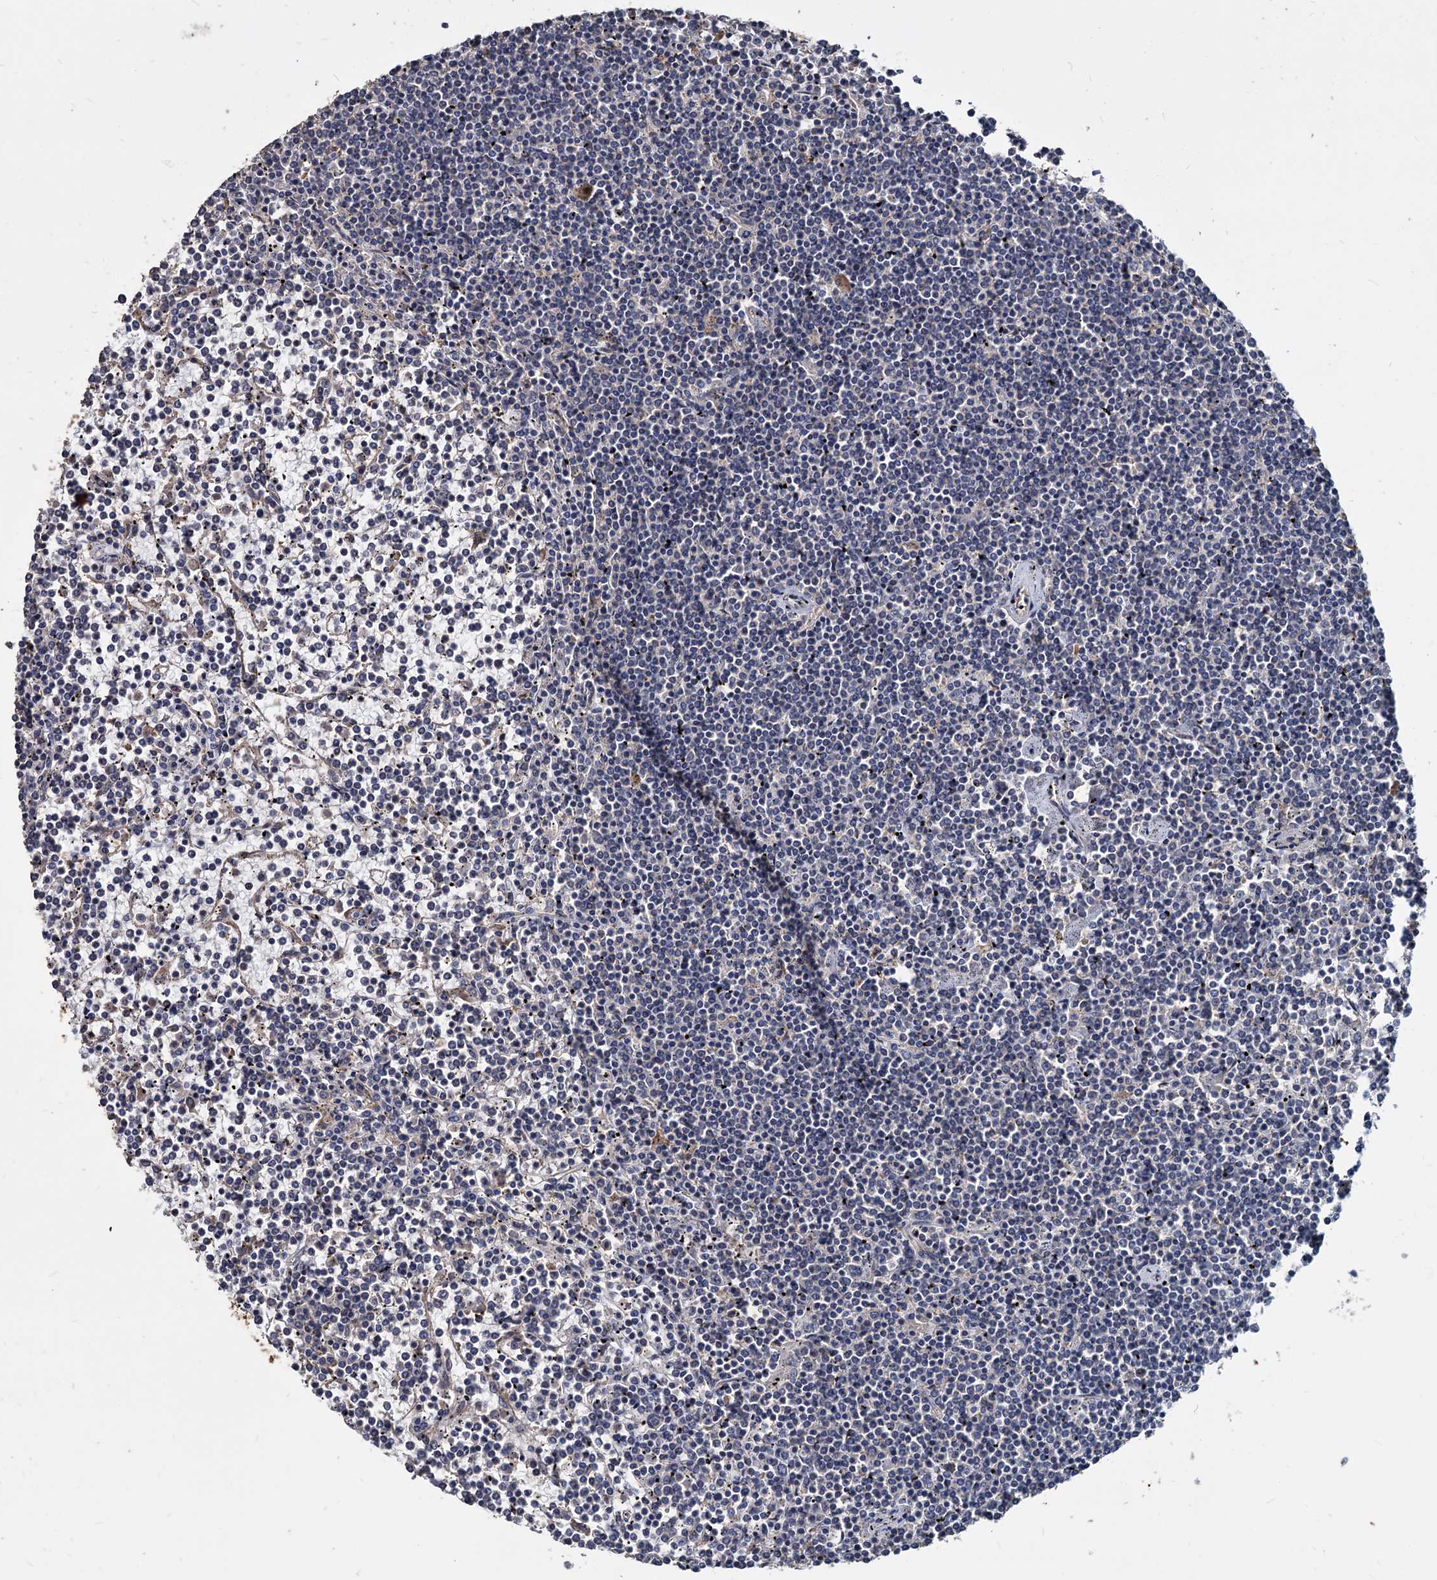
{"staining": {"intensity": "negative", "quantity": "none", "location": "none"}, "tissue": "lymphoma", "cell_type": "Tumor cells", "image_type": "cancer", "snomed": [{"axis": "morphology", "description": "Malignant lymphoma, non-Hodgkin's type, Low grade"}, {"axis": "topography", "description": "Spleen"}], "caption": "The immunohistochemistry (IHC) histopathology image has no significant positivity in tumor cells of low-grade malignant lymphoma, non-Hodgkin's type tissue.", "gene": "DEPDC4", "patient": {"sex": "female", "age": 19}}